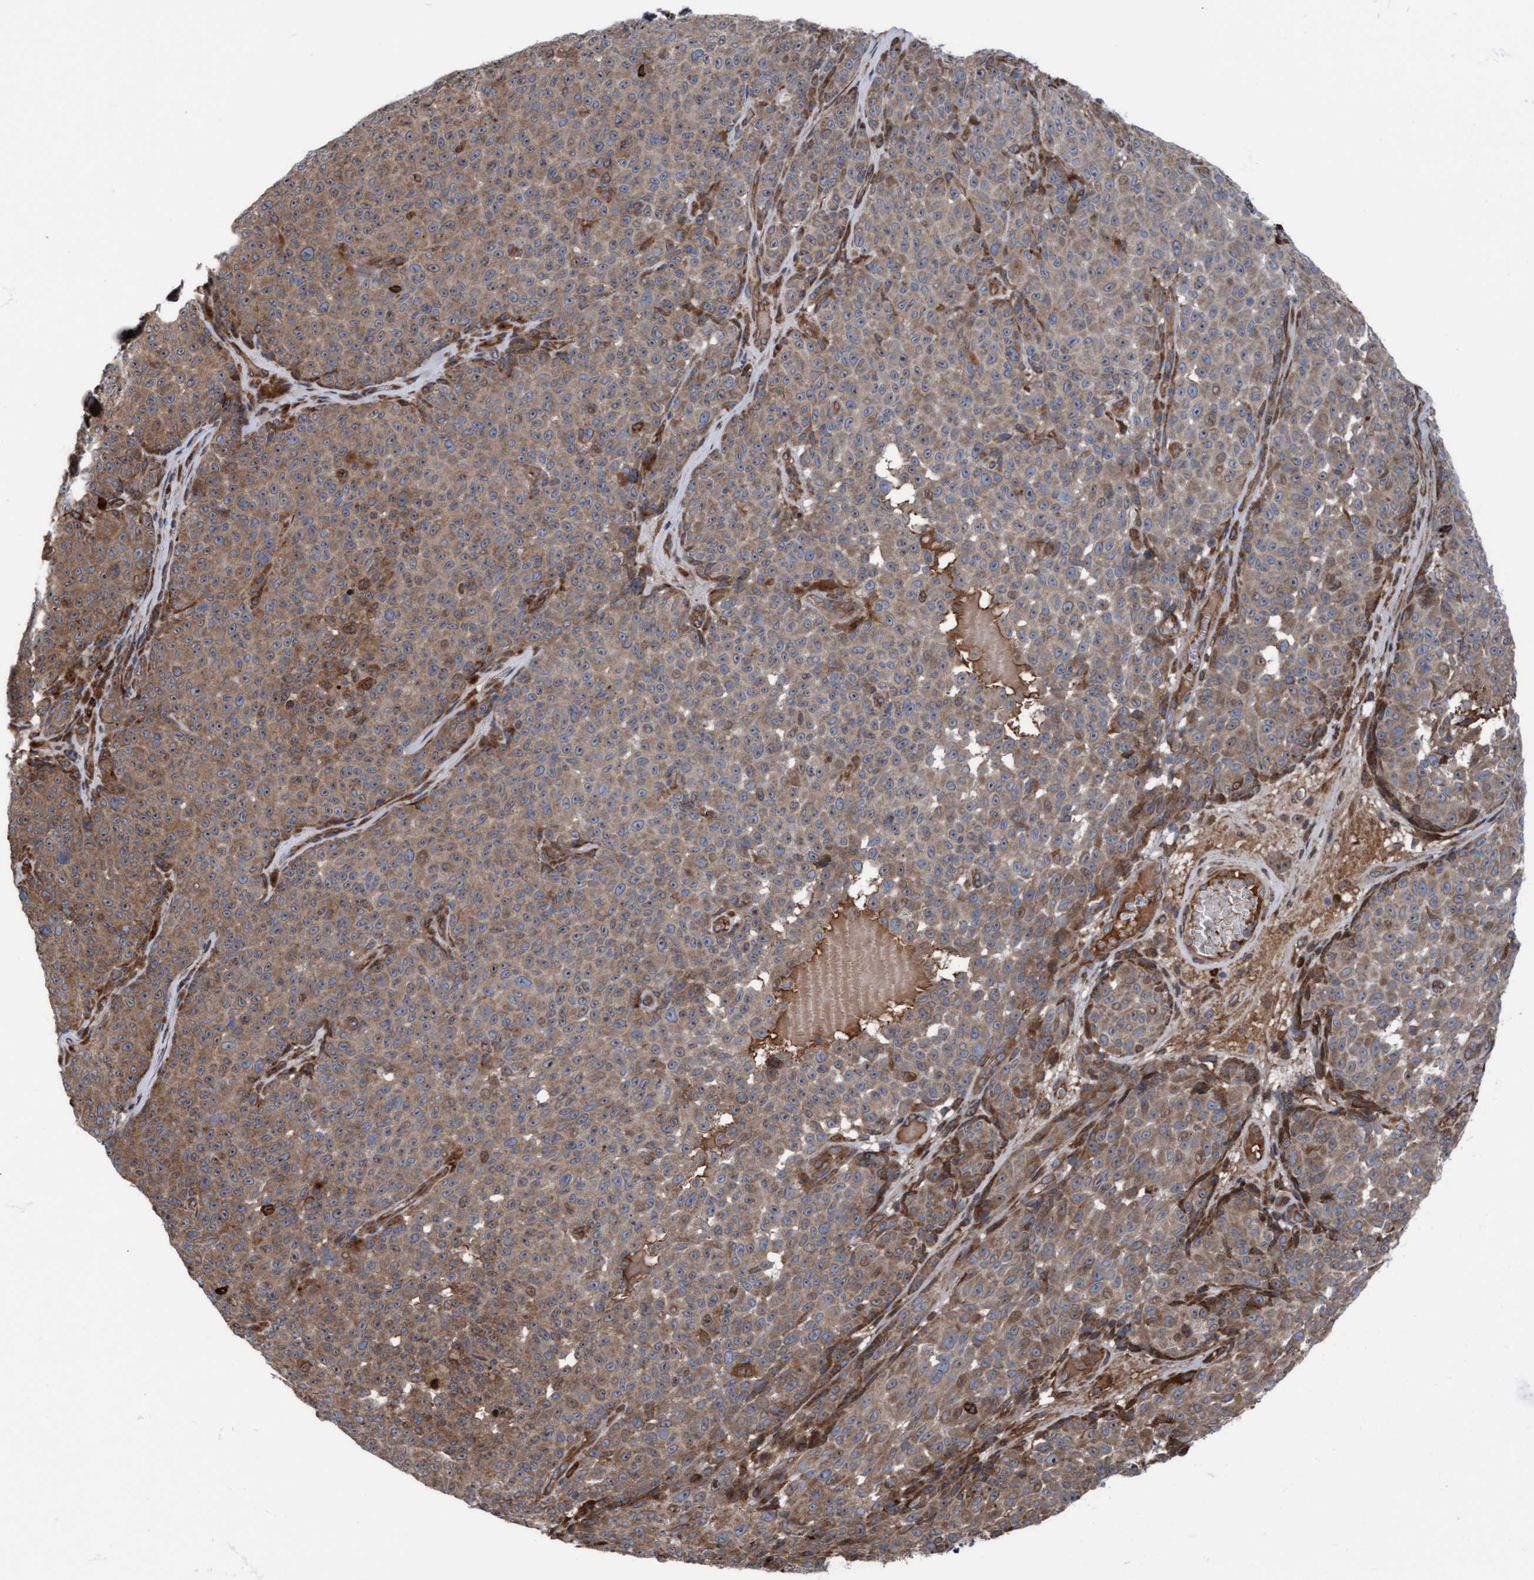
{"staining": {"intensity": "weak", "quantity": "25%-75%", "location": "cytoplasmic/membranous"}, "tissue": "melanoma", "cell_type": "Tumor cells", "image_type": "cancer", "snomed": [{"axis": "morphology", "description": "Malignant melanoma, NOS"}, {"axis": "topography", "description": "Skin"}], "caption": "IHC photomicrograph of neoplastic tissue: malignant melanoma stained using immunohistochemistry exhibits low levels of weak protein expression localized specifically in the cytoplasmic/membranous of tumor cells, appearing as a cytoplasmic/membranous brown color.", "gene": "RAP1GAP2", "patient": {"sex": "female", "age": 82}}